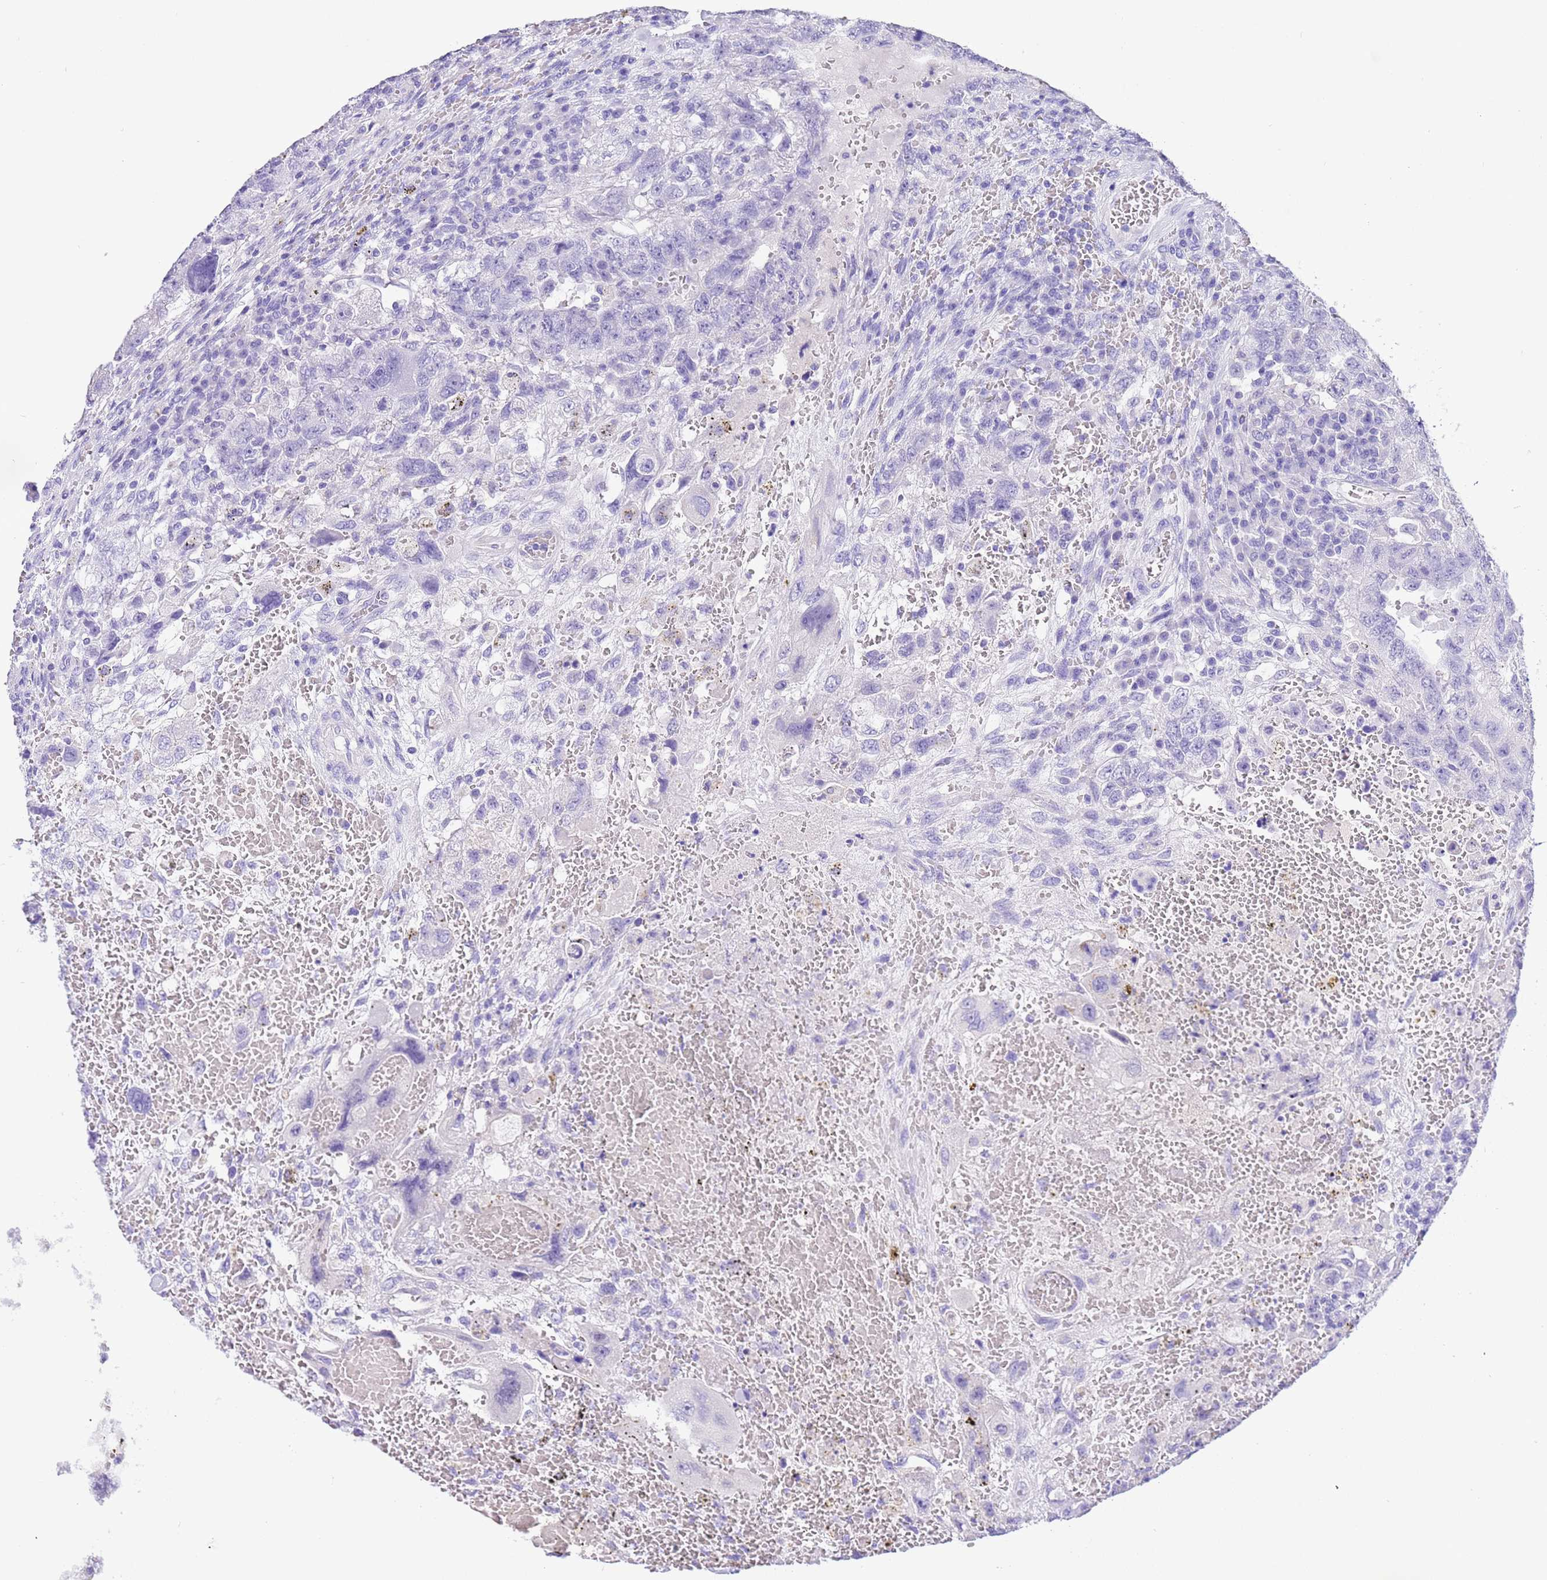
{"staining": {"intensity": "negative", "quantity": "none", "location": "none"}, "tissue": "testis cancer", "cell_type": "Tumor cells", "image_type": "cancer", "snomed": [{"axis": "morphology", "description": "Carcinoma, Embryonal, NOS"}, {"axis": "topography", "description": "Testis"}], "caption": "Immunohistochemistry (IHC) micrograph of neoplastic tissue: human embryonal carcinoma (testis) stained with DAB (3,3'-diaminobenzidine) exhibits no significant protein positivity in tumor cells. (Stains: DAB IHC with hematoxylin counter stain, Microscopy: brightfield microscopy at high magnification).", "gene": "CPB1", "patient": {"sex": "male", "age": 26}}